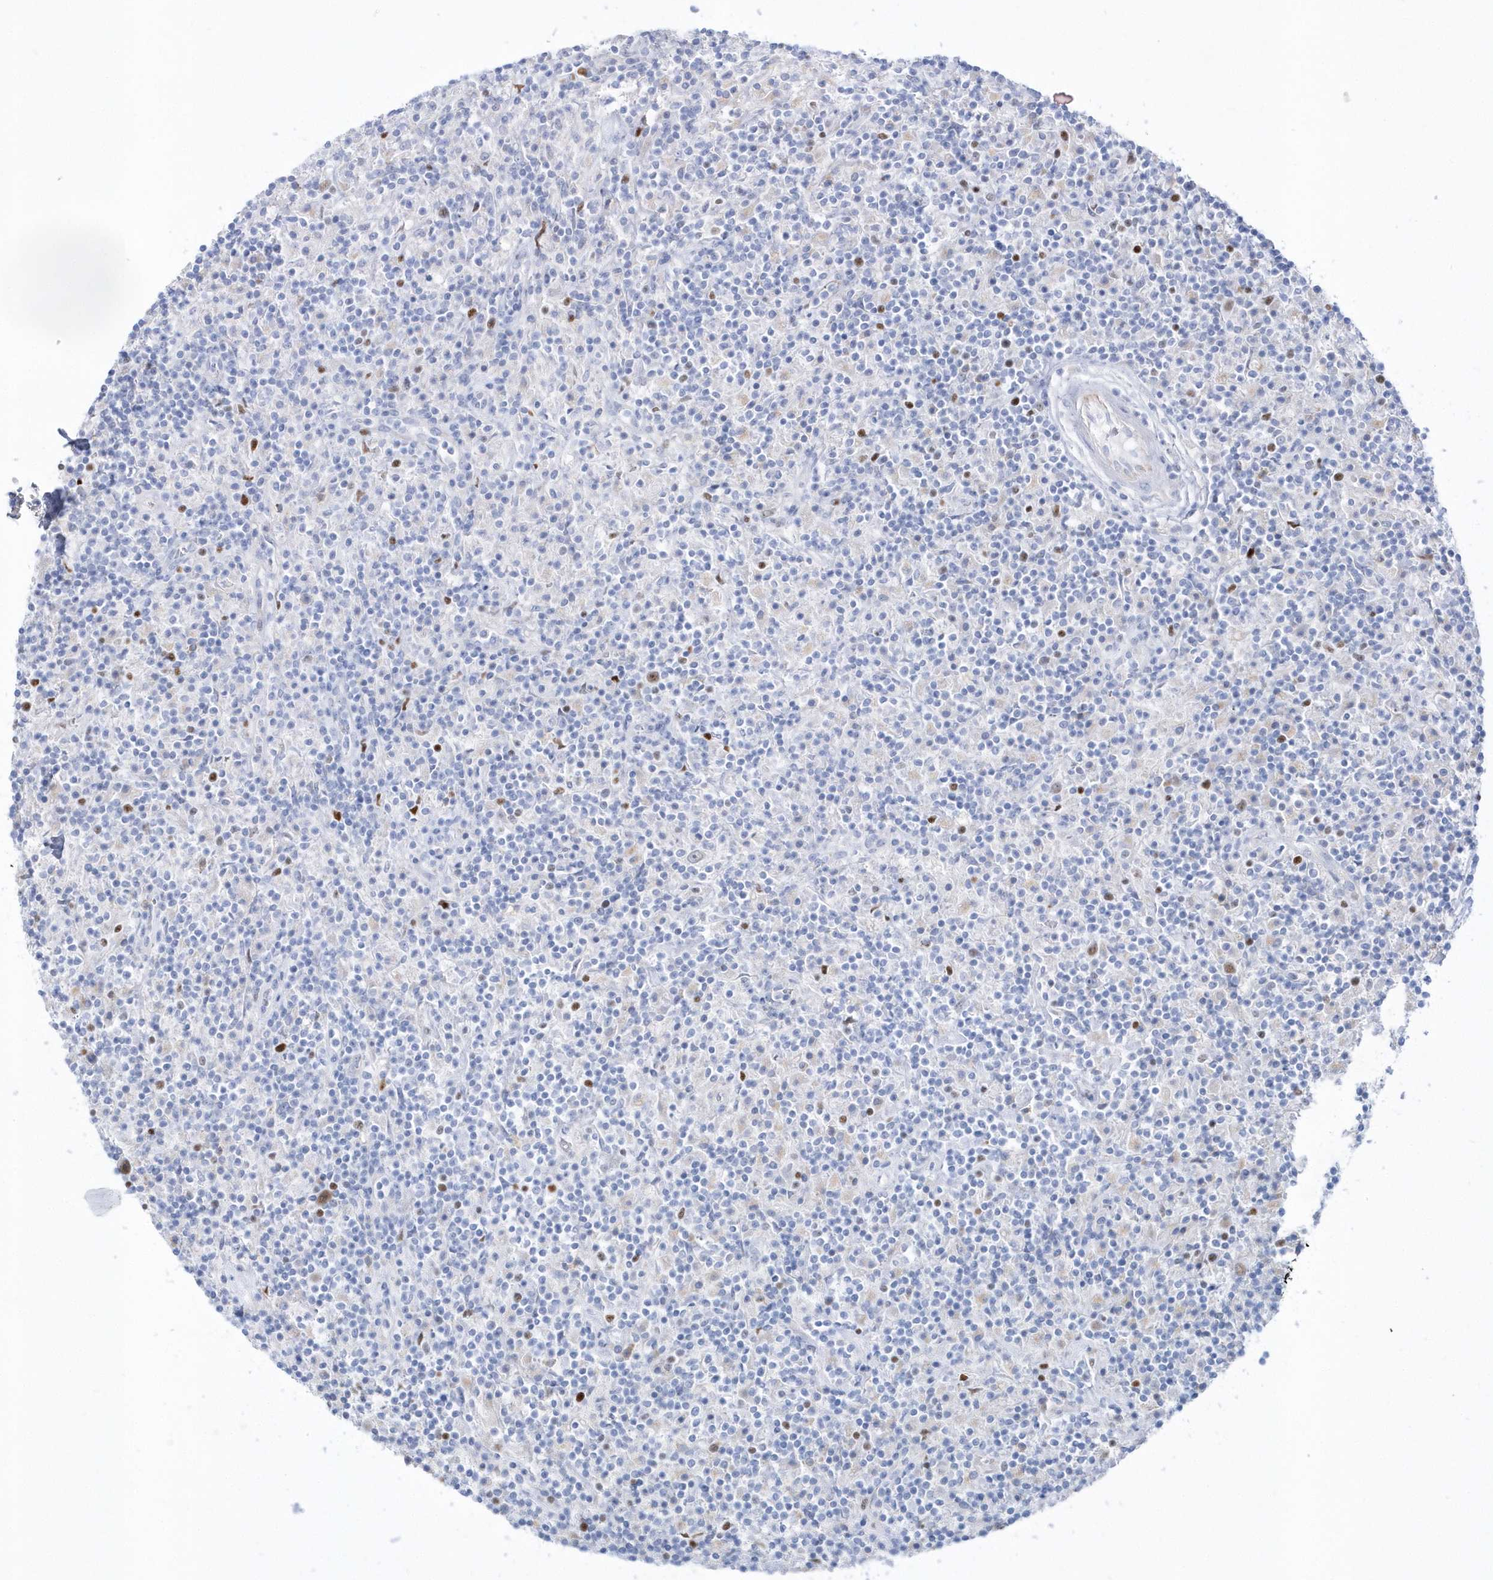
{"staining": {"intensity": "moderate", "quantity": "25%-75%", "location": "nuclear"}, "tissue": "lymphoma", "cell_type": "Tumor cells", "image_type": "cancer", "snomed": [{"axis": "morphology", "description": "Hodgkin's disease, NOS"}, {"axis": "topography", "description": "Lymph node"}], "caption": "A high-resolution photomicrograph shows immunohistochemistry staining of lymphoma, which reveals moderate nuclear staining in approximately 25%-75% of tumor cells. Ihc stains the protein of interest in brown and the nuclei are stained blue.", "gene": "TMCO6", "patient": {"sex": "male", "age": 70}}